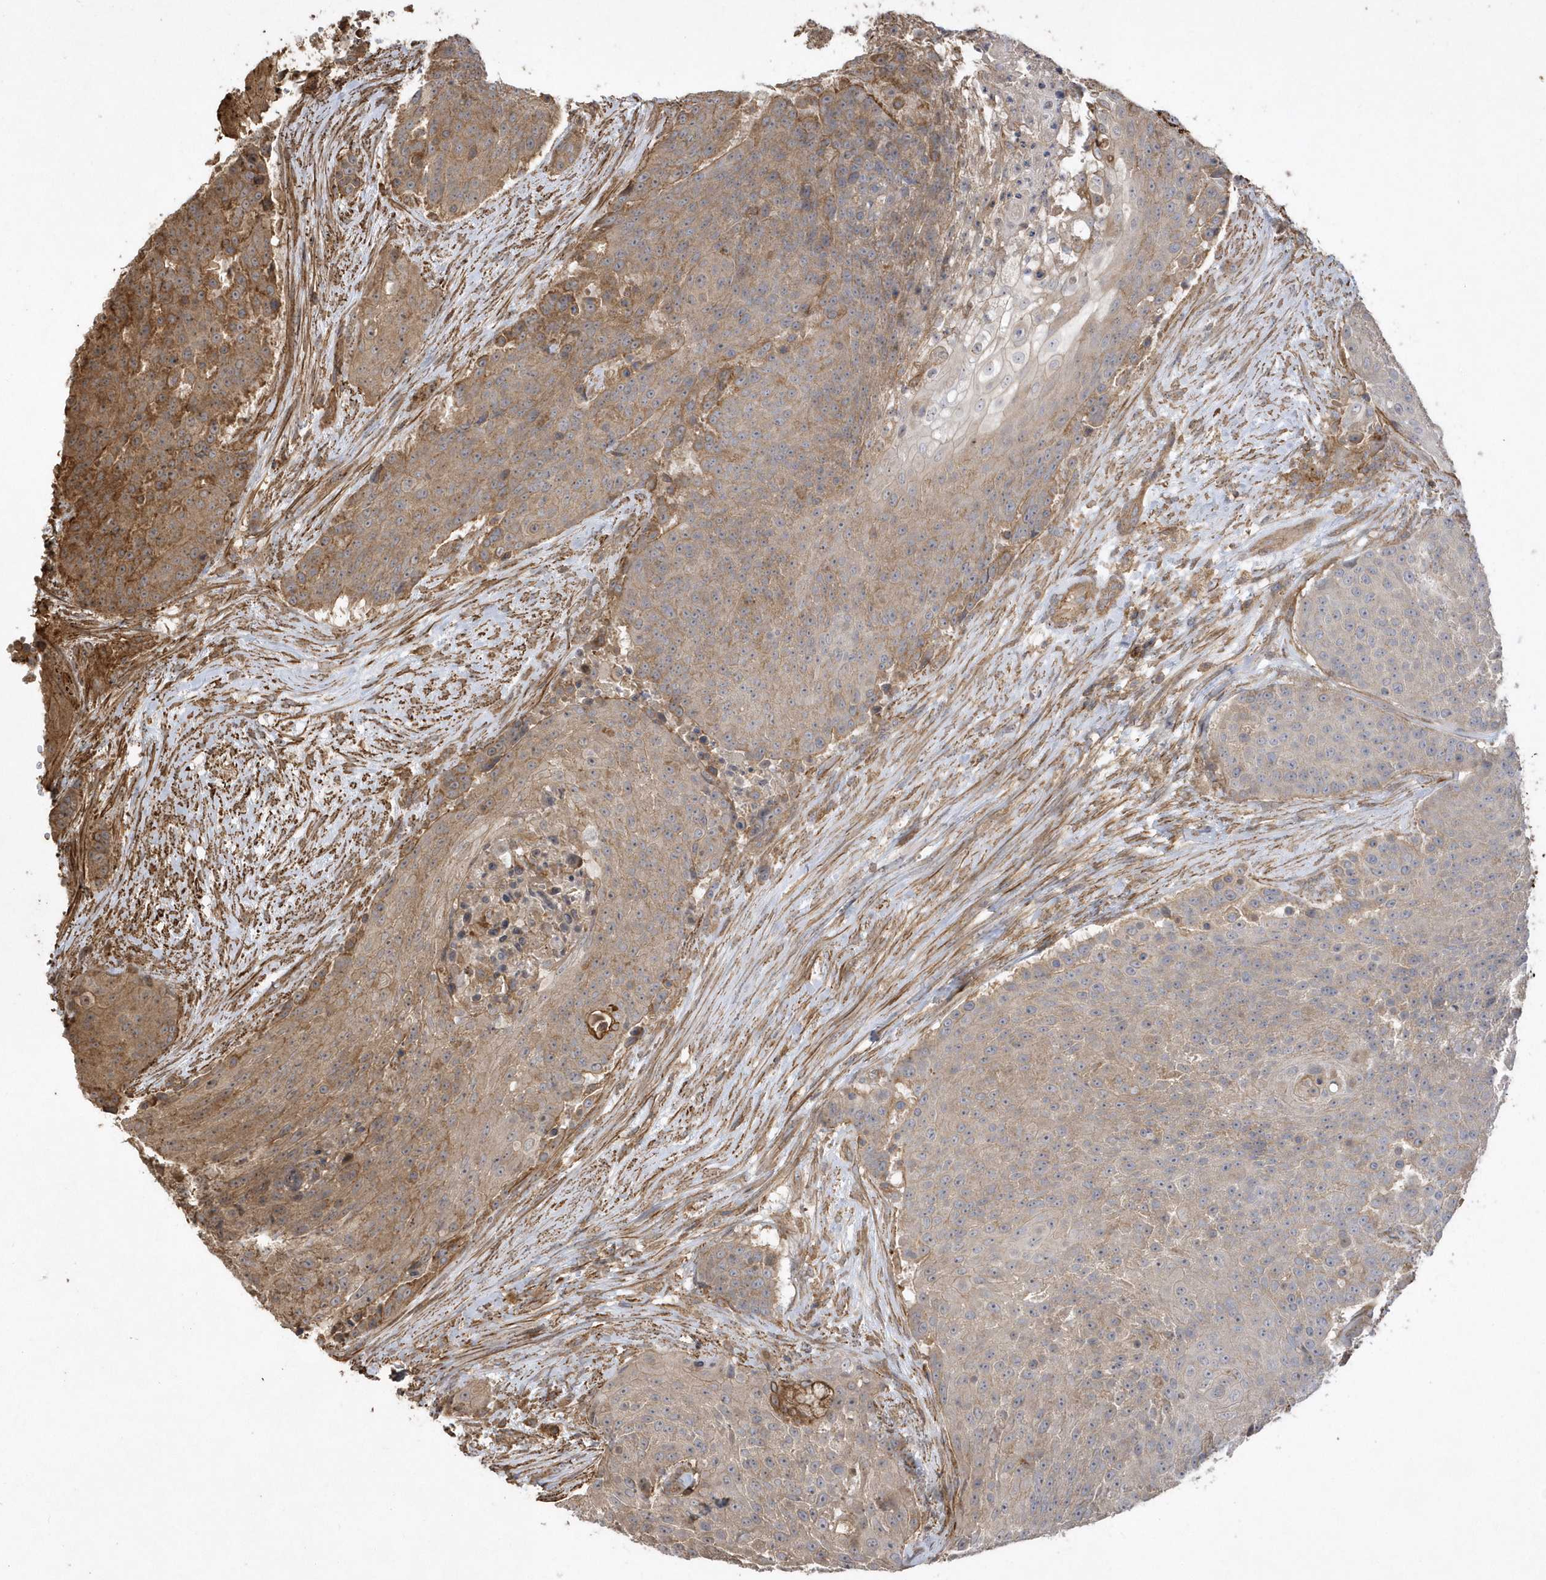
{"staining": {"intensity": "weak", "quantity": ">75%", "location": "cytoplasmic/membranous"}, "tissue": "urothelial cancer", "cell_type": "Tumor cells", "image_type": "cancer", "snomed": [{"axis": "morphology", "description": "Urothelial carcinoma, High grade"}, {"axis": "topography", "description": "Urinary bladder"}], "caption": "The micrograph exhibits a brown stain indicating the presence of a protein in the cytoplasmic/membranous of tumor cells in urothelial cancer.", "gene": "SENP8", "patient": {"sex": "female", "age": 63}}